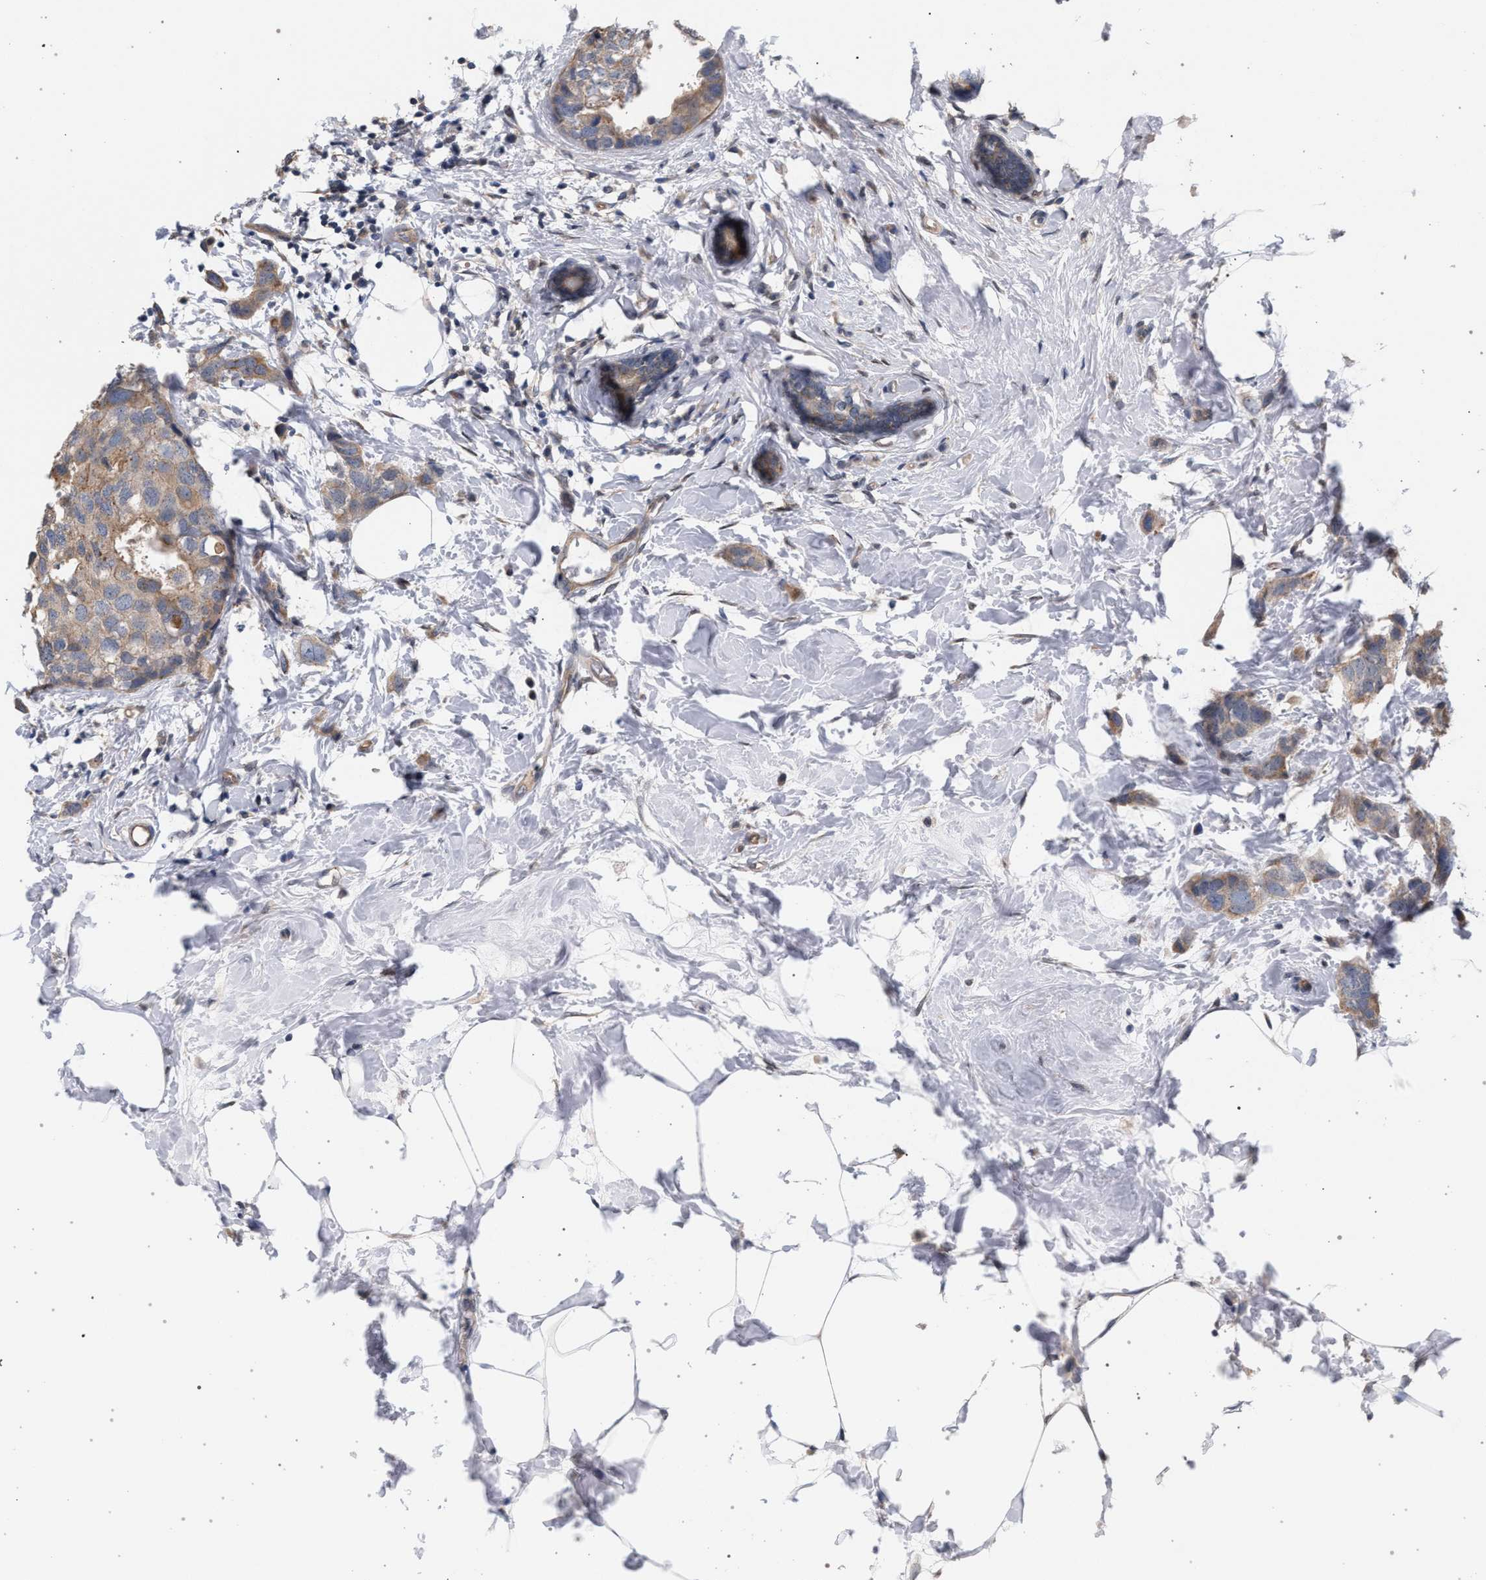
{"staining": {"intensity": "weak", "quantity": ">75%", "location": "cytoplasmic/membranous"}, "tissue": "breast cancer", "cell_type": "Tumor cells", "image_type": "cancer", "snomed": [{"axis": "morphology", "description": "Normal tissue, NOS"}, {"axis": "morphology", "description": "Duct carcinoma"}, {"axis": "topography", "description": "Breast"}], "caption": "Immunohistochemical staining of human breast cancer displays low levels of weak cytoplasmic/membranous protein positivity in about >75% of tumor cells.", "gene": "ARPC5L", "patient": {"sex": "female", "age": 50}}